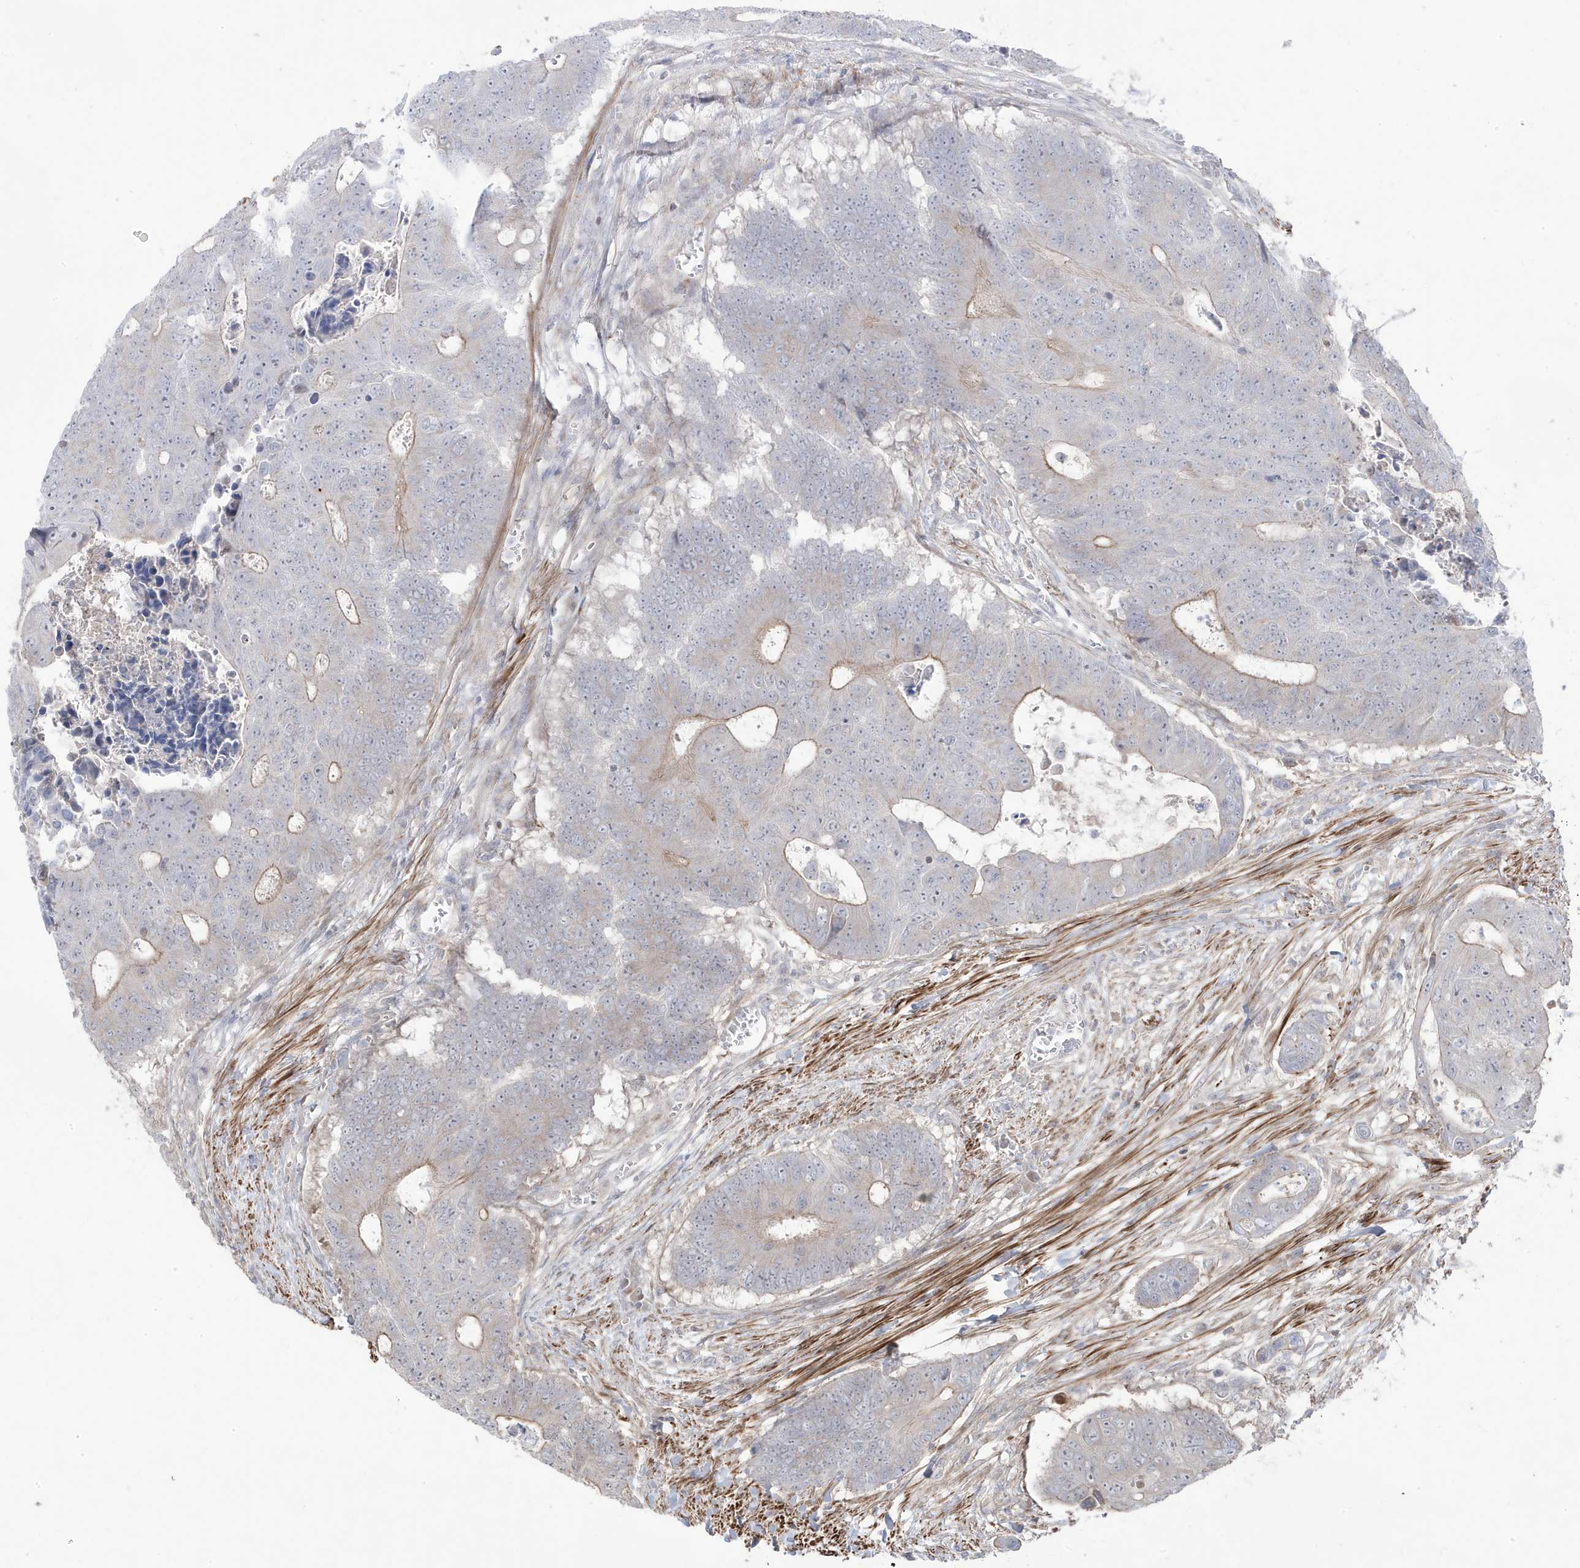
{"staining": {"intensity": "weak", "quantity": "<25%", "location": "cytoplasmic/membranous"}, "tissue": "colorectal cancer", "cell_type": "Tumor cells", "image_type": "cancer", "snomed": [{"axis": "morphology", "description": "Adenocarcinoma, NOS"}, {"axis": "topography", "description": "Colon"}], "caption": "An image of human colorectal cancer (adenocarcinoma) is negative for staining in tumor cells. (Stains: DAB (3,3'-diaminobenzidine) IHC with hematoxylin counter stain, Microscopy: brightfield microscopy at high magnification).", "gene": "CETN3", "patient": {"sex": "male", "age": 87}}